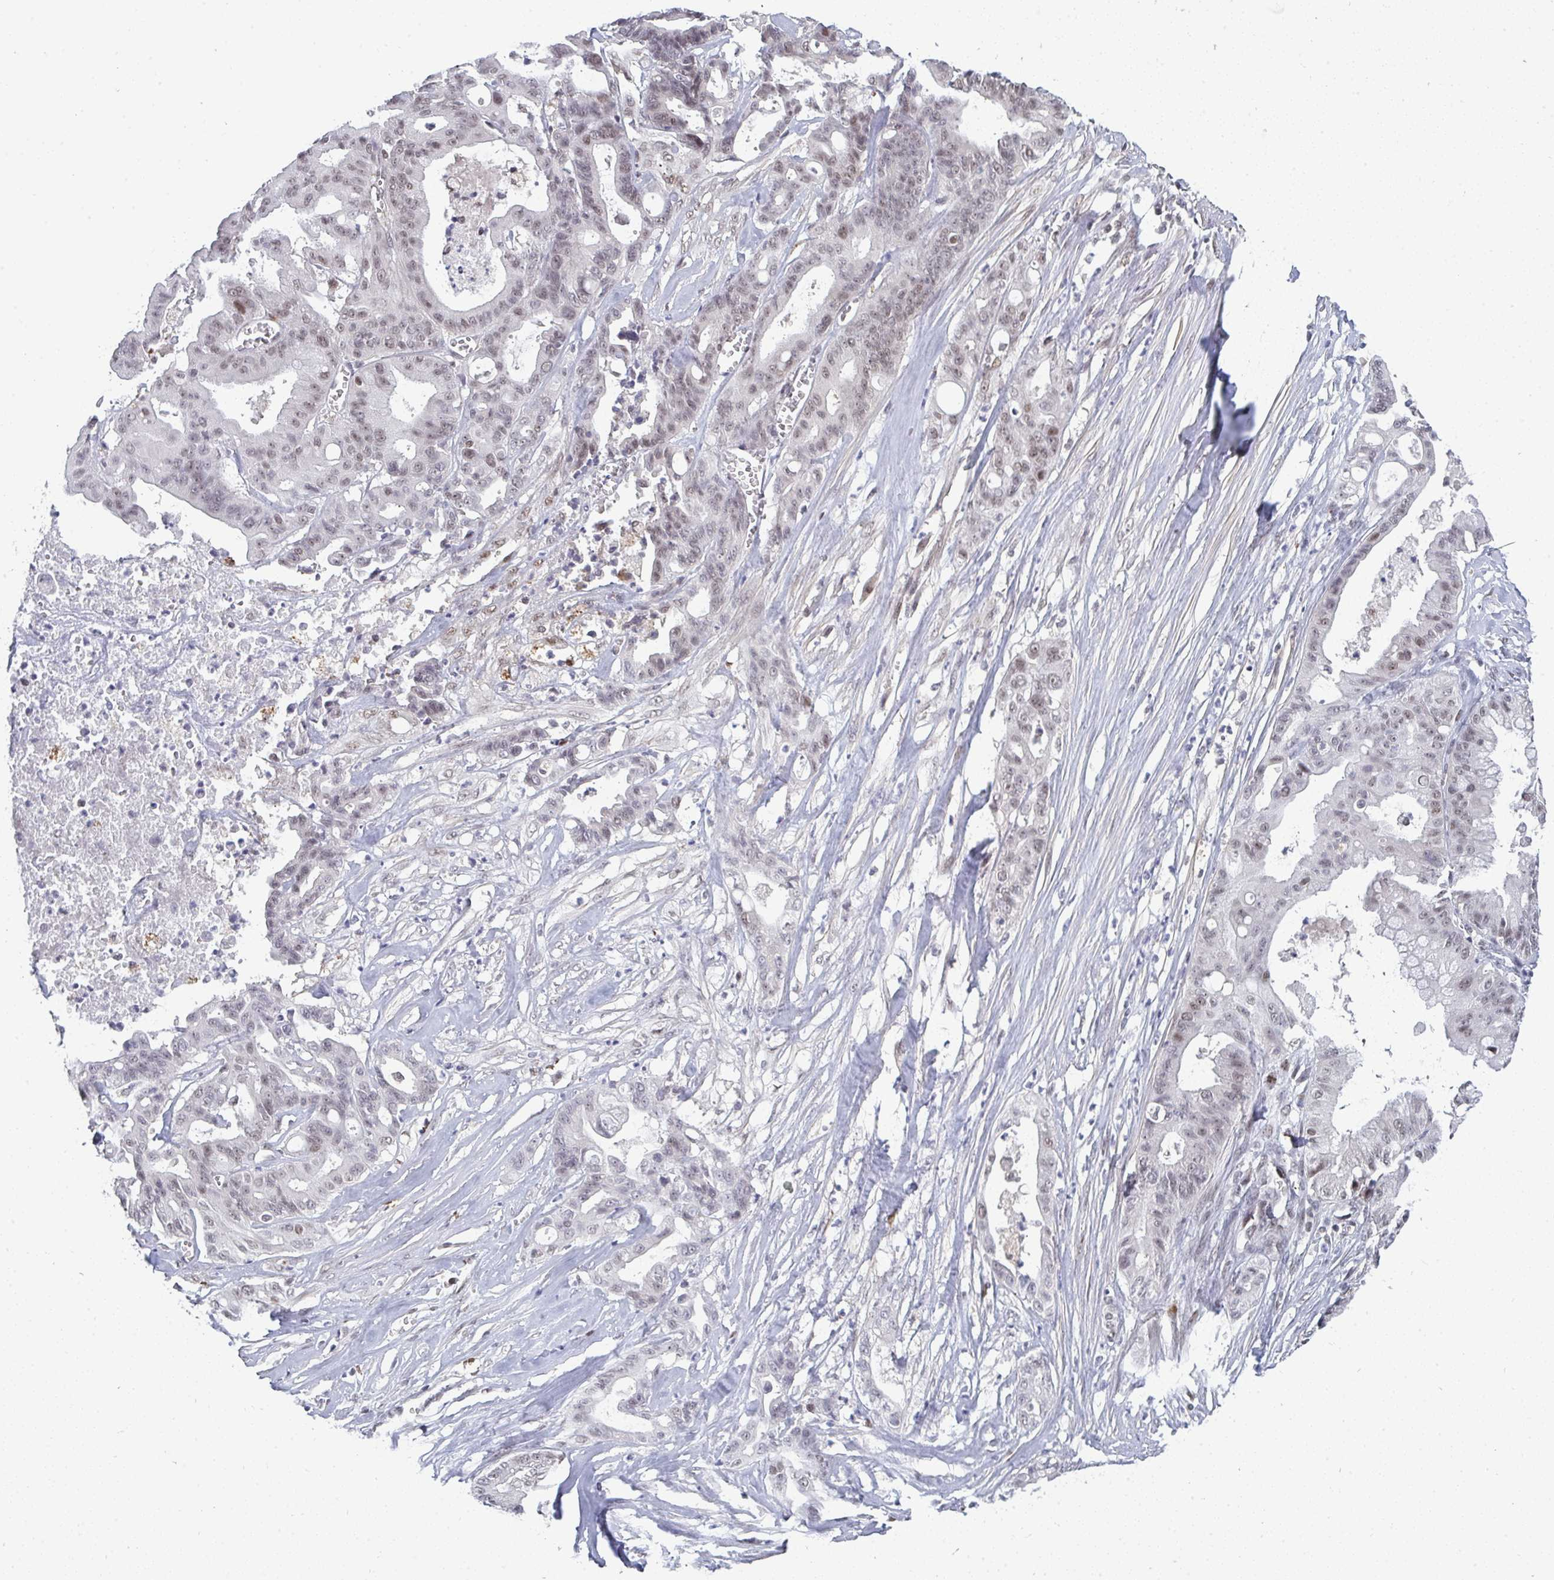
{"staining": {"intensity": "negative", "quantity": "none", "location": "none"}, "tissue": "ovarian cancer", "cell_type": "Tumor cells", "image_type": "cancer", "snomed": [{"axis": "morphology", "description": "Cystadenocarcinoma, mucinous, NOS"}, {"axis": "topography", "description": "Ovary"}], "caption": "An immunohistochemistry (IHC) micrograph of mucinous cystadenocarcinoma (ovarian) is shown. There is no staining in tumor cells of mucinous cystadenocarcinoma (ovarian).", "gene": "ATF1", "patient": {"sex": "female", "age": 70}}